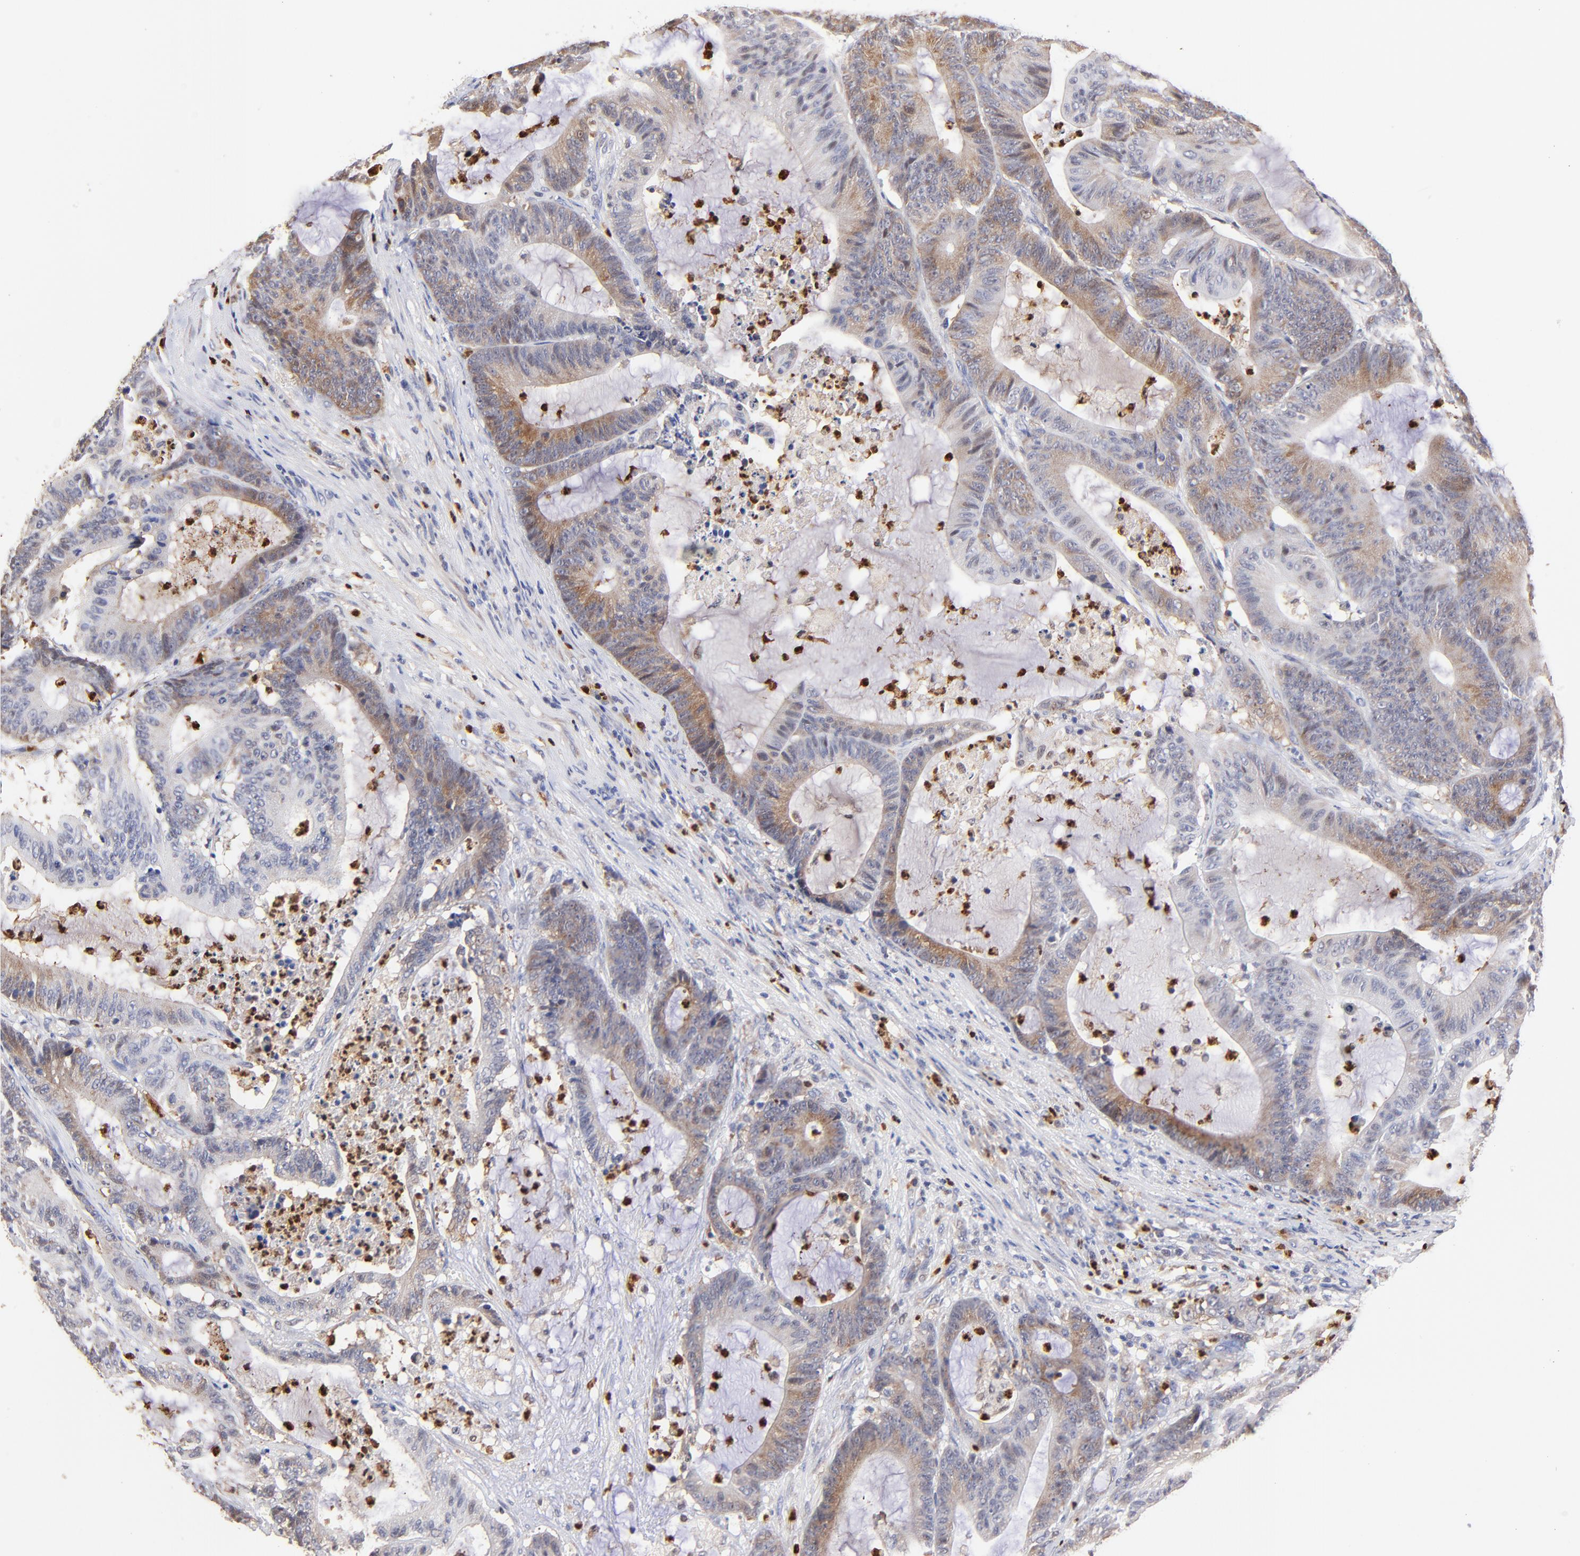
{"staining": {"intensity": "moderate", "quantity": "25%-75%", "location": "cytoplasmic/membranous"}, "tissue": "colorectal cancer", "cell_type": "Tumor cells", "image_type": "cancer", "snomed": [{"axis": "morphology", "description": "Adenocarcinoma, NOS"}, {"axis": "topography", "description": "Colon"}], "caption": "Protein analysis of colorectal cancer (adenocarcinoma) tissue reveals moderate cytoplasmic/membranous staining in approximately 25%-75% of tumor cells.", "gene": "BBOF1", "patient": {"sex": "female", "age": 84}}